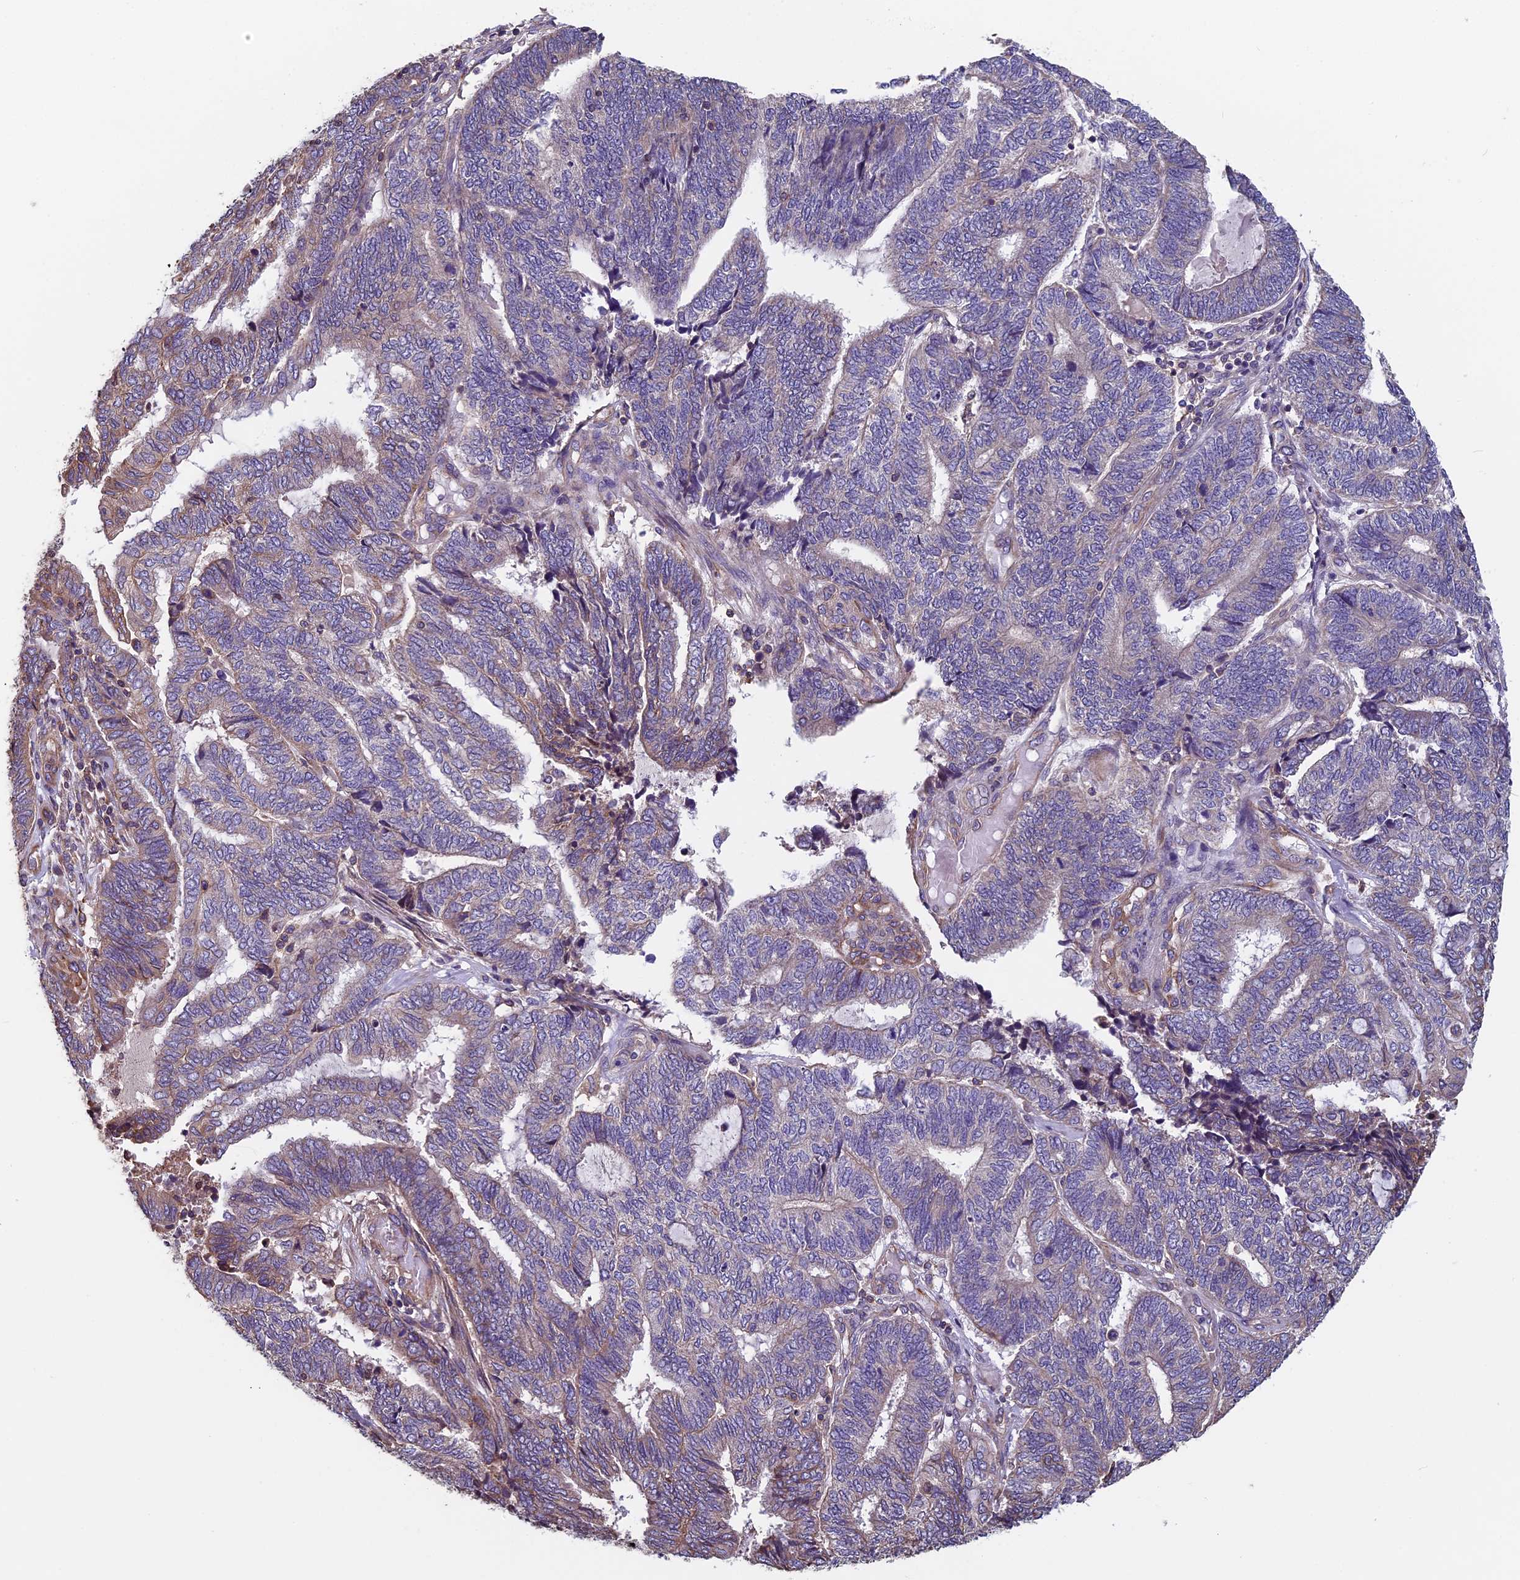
{"staining": {"intensity": "weak", "quantity": "<25%", "location": "cytoplasmic/membranous"}, "tissue": "endometrial cancer", "cell_type": "Tumor cells", "image_type": "cancer", "snomed": [{"axis": "morphology", "description": "Adenocarcinoma, NOS"}, {"axis": "topography", "description": "Uterus"}, {"axis": "topography", "description": "Endometrium"}], "caption": "Immunohistochemistry of endometrial adenocarcinoma displays no positivity in tumor cells. (Brightfield microscopy of DAB (3,3'-diaminobenzidine) immunohistochemistry (IHC) at high magnification).", "gene": "CCDC153", "patient": {"sex": "female", "age": 70}}